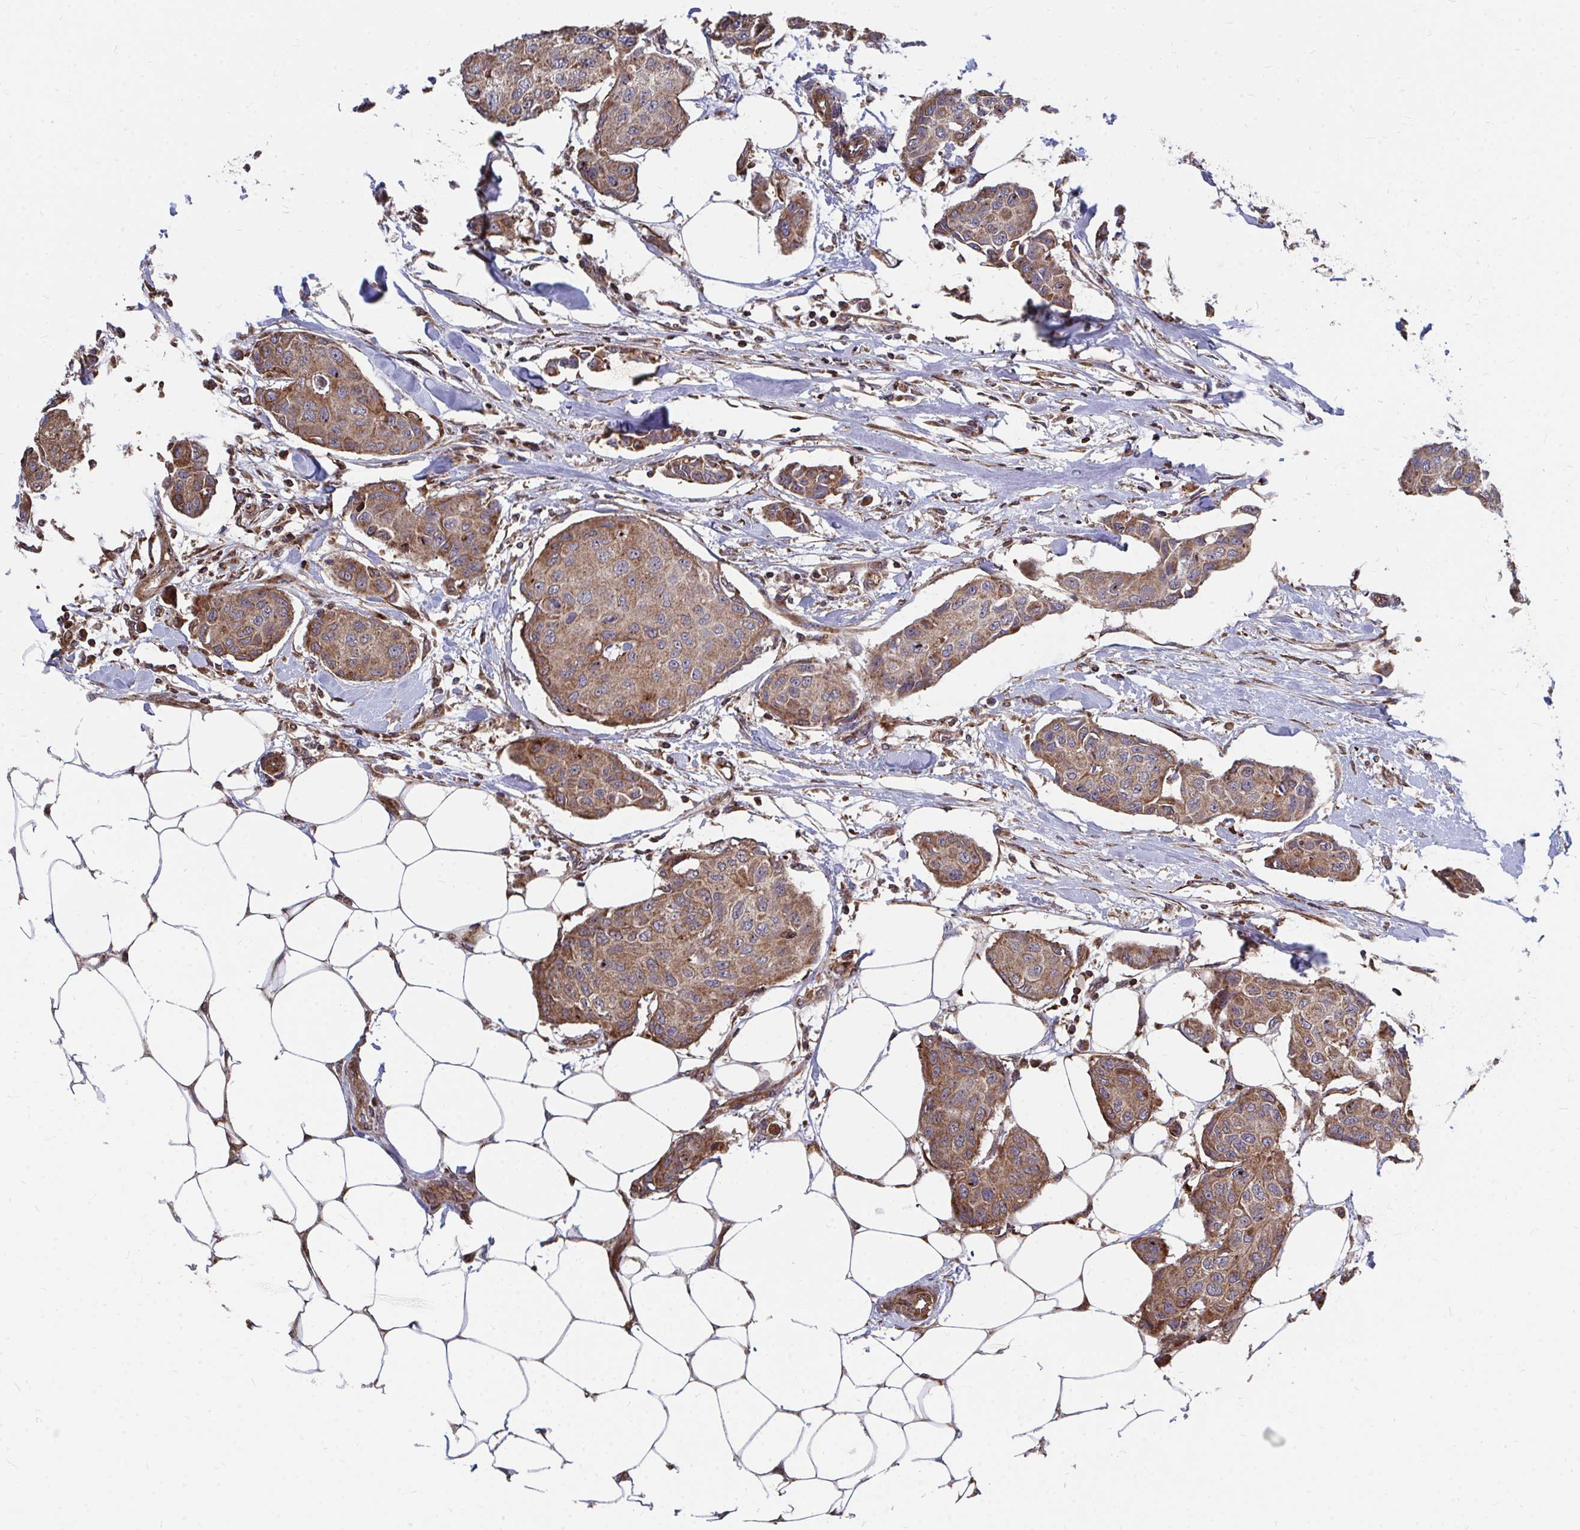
{"staining": {"intensity": "moderate", "quantity": ">75%", "location": "cytoplasmic/membranous"}, "tissue": "breast cancer", "cell_type": "Tumor cells", "image_type": "cancer", "snomed": [{"axis": "morphology", "description": "Duct carcinoma"}, {"axis": "topography", "description": "Breast"}, {"axis": "topography", "description": "Lymph node"}], "caption": "Protein analysis of breast cancer tissue reveals moderate cytoplasmic/membranous staining in approximately >75% of tumor cells. Nuclei are stained in blue.", "gene": "FAM89A", "patient": {"sex": "female", "age": 80}}